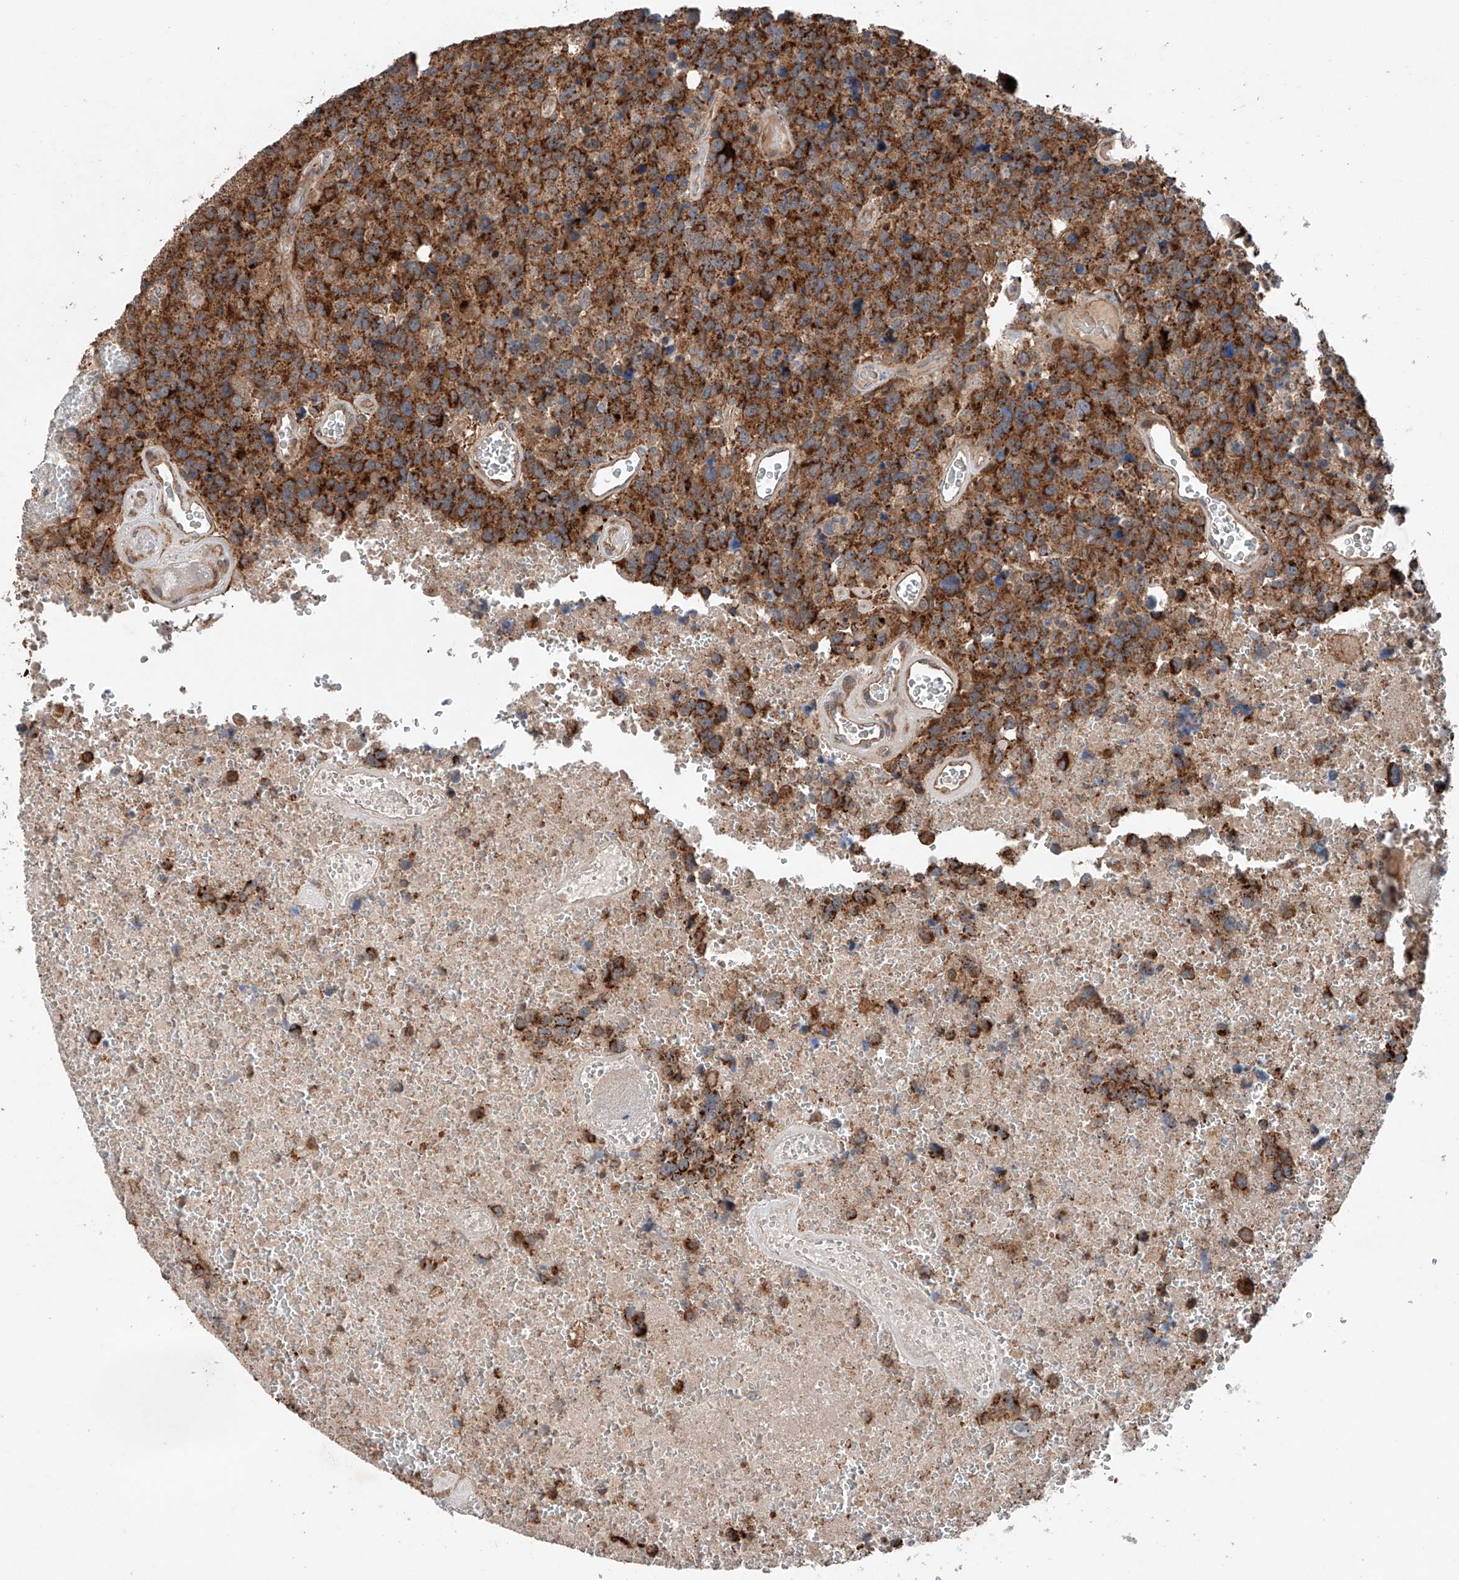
{"staining": {"intensity": "strong", "quantity": ">75%", "location": "cytoplasmic/membranous"}, "tissue": "glioma", "cell_type": "Tumor cells", "image_type": "cancer", "snomed": [{"axis": "morphology", "description": "Glioma, malignant, High grade"}, {"axis": "topography", "description": "Brain"}], "caption": "Protein expression analysis of human malignant glioma (high-grade) reveals strong cytoplasmic/membranous positivity in approximately >75% of tumor cells.", "gene": "AP4B1", "patient": {"sex": "male", "age": 69}}